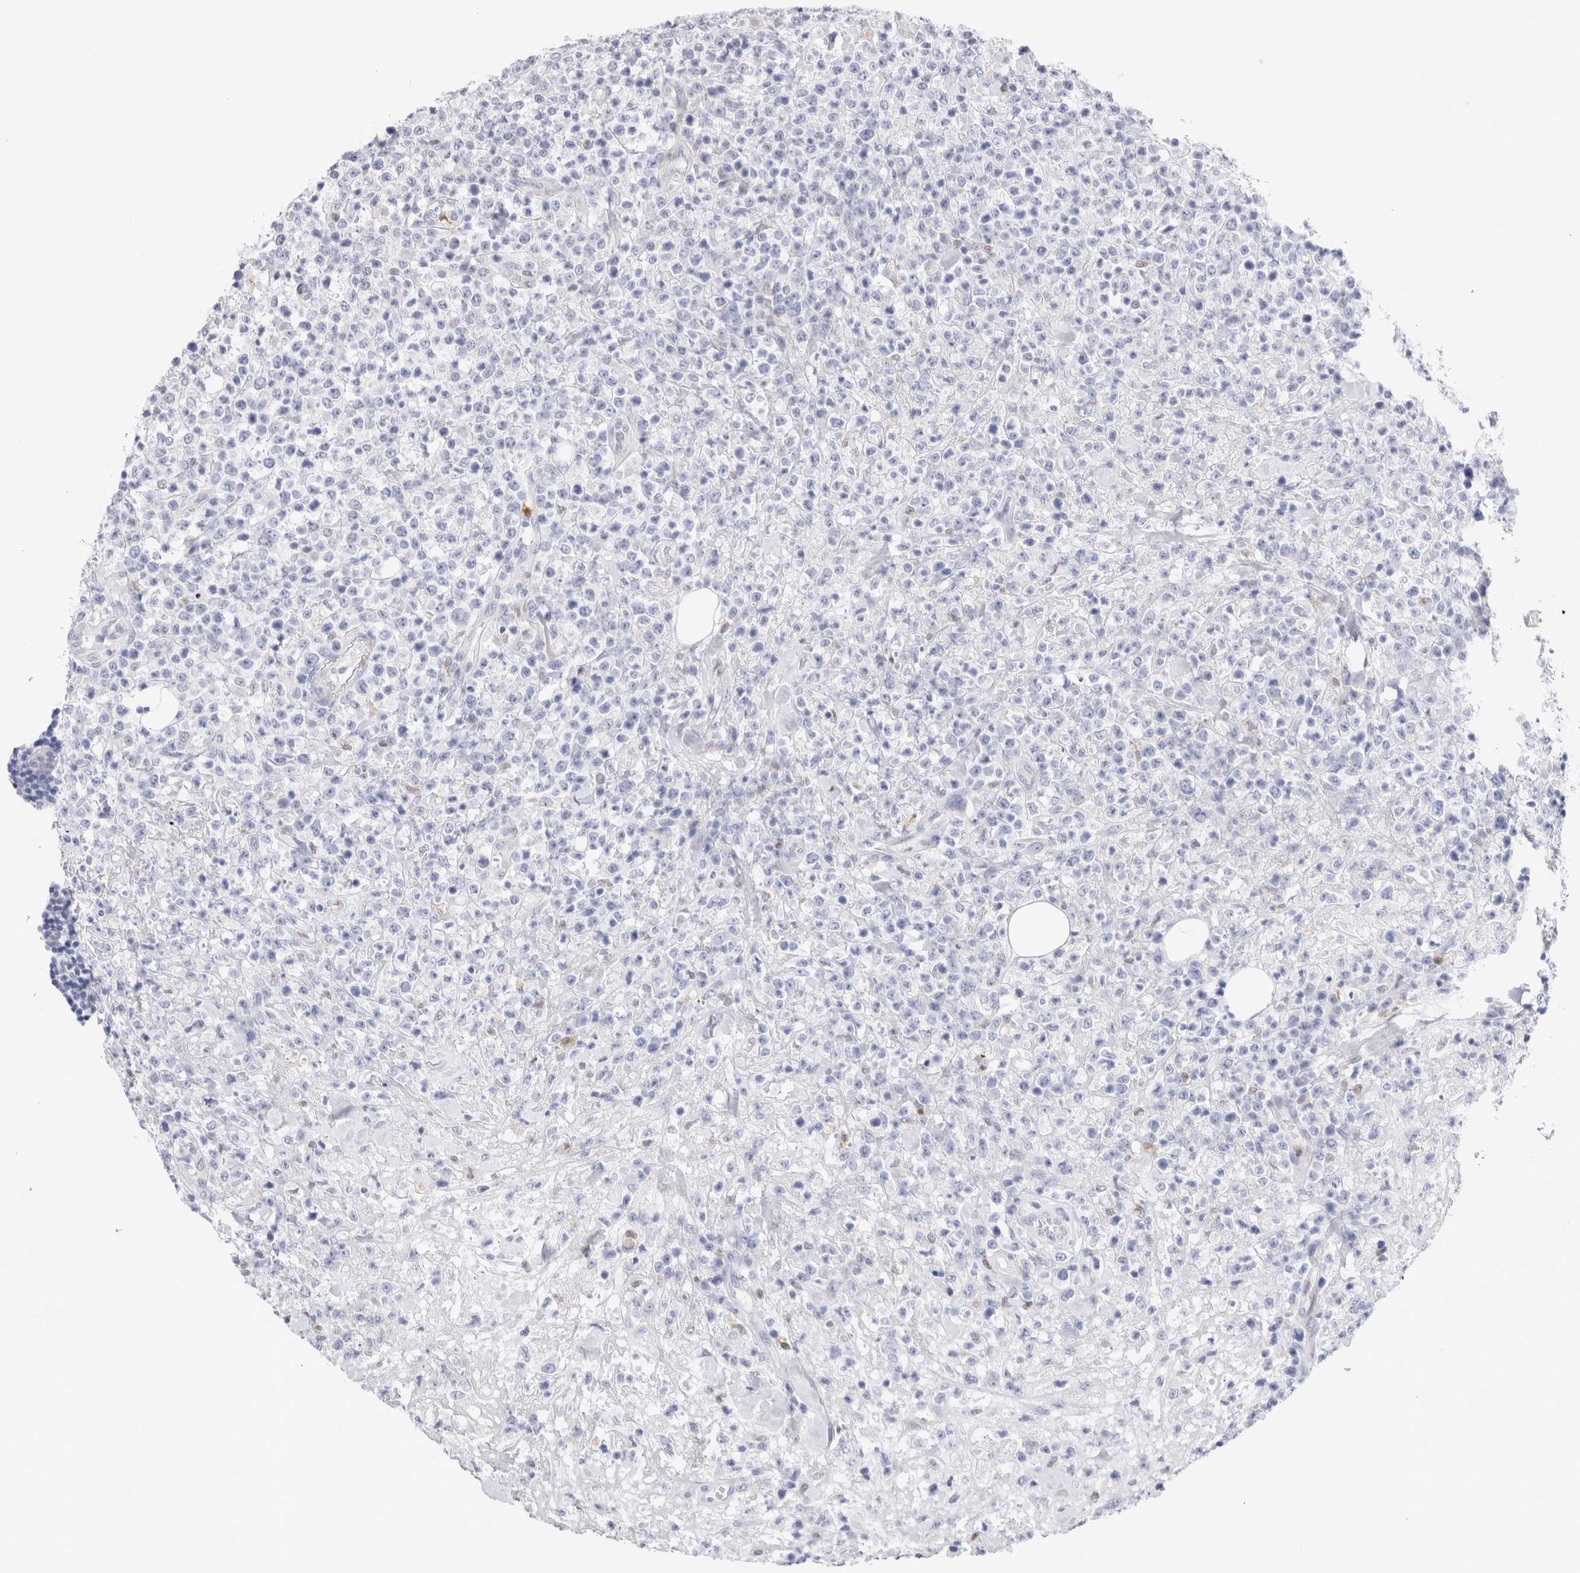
{"staining": {"intensity": "negative", "quantity": "none", "location": "none"}, "tissue": "lymphoma", "cell_type": "Tumor cells", "image_type": "cancer", "snomed": [{"axis": "morphology", "description": "Malignant lymphoma, non-Hodgkin's type, High grade"}, {"axis": "topography", "description": "Colon"}], "caption": "IHC of human lymphoma exhibits no positivity in tumor cells.", "gene": "SLC10A5", "patient": {"sex": "female", "age": 53}}